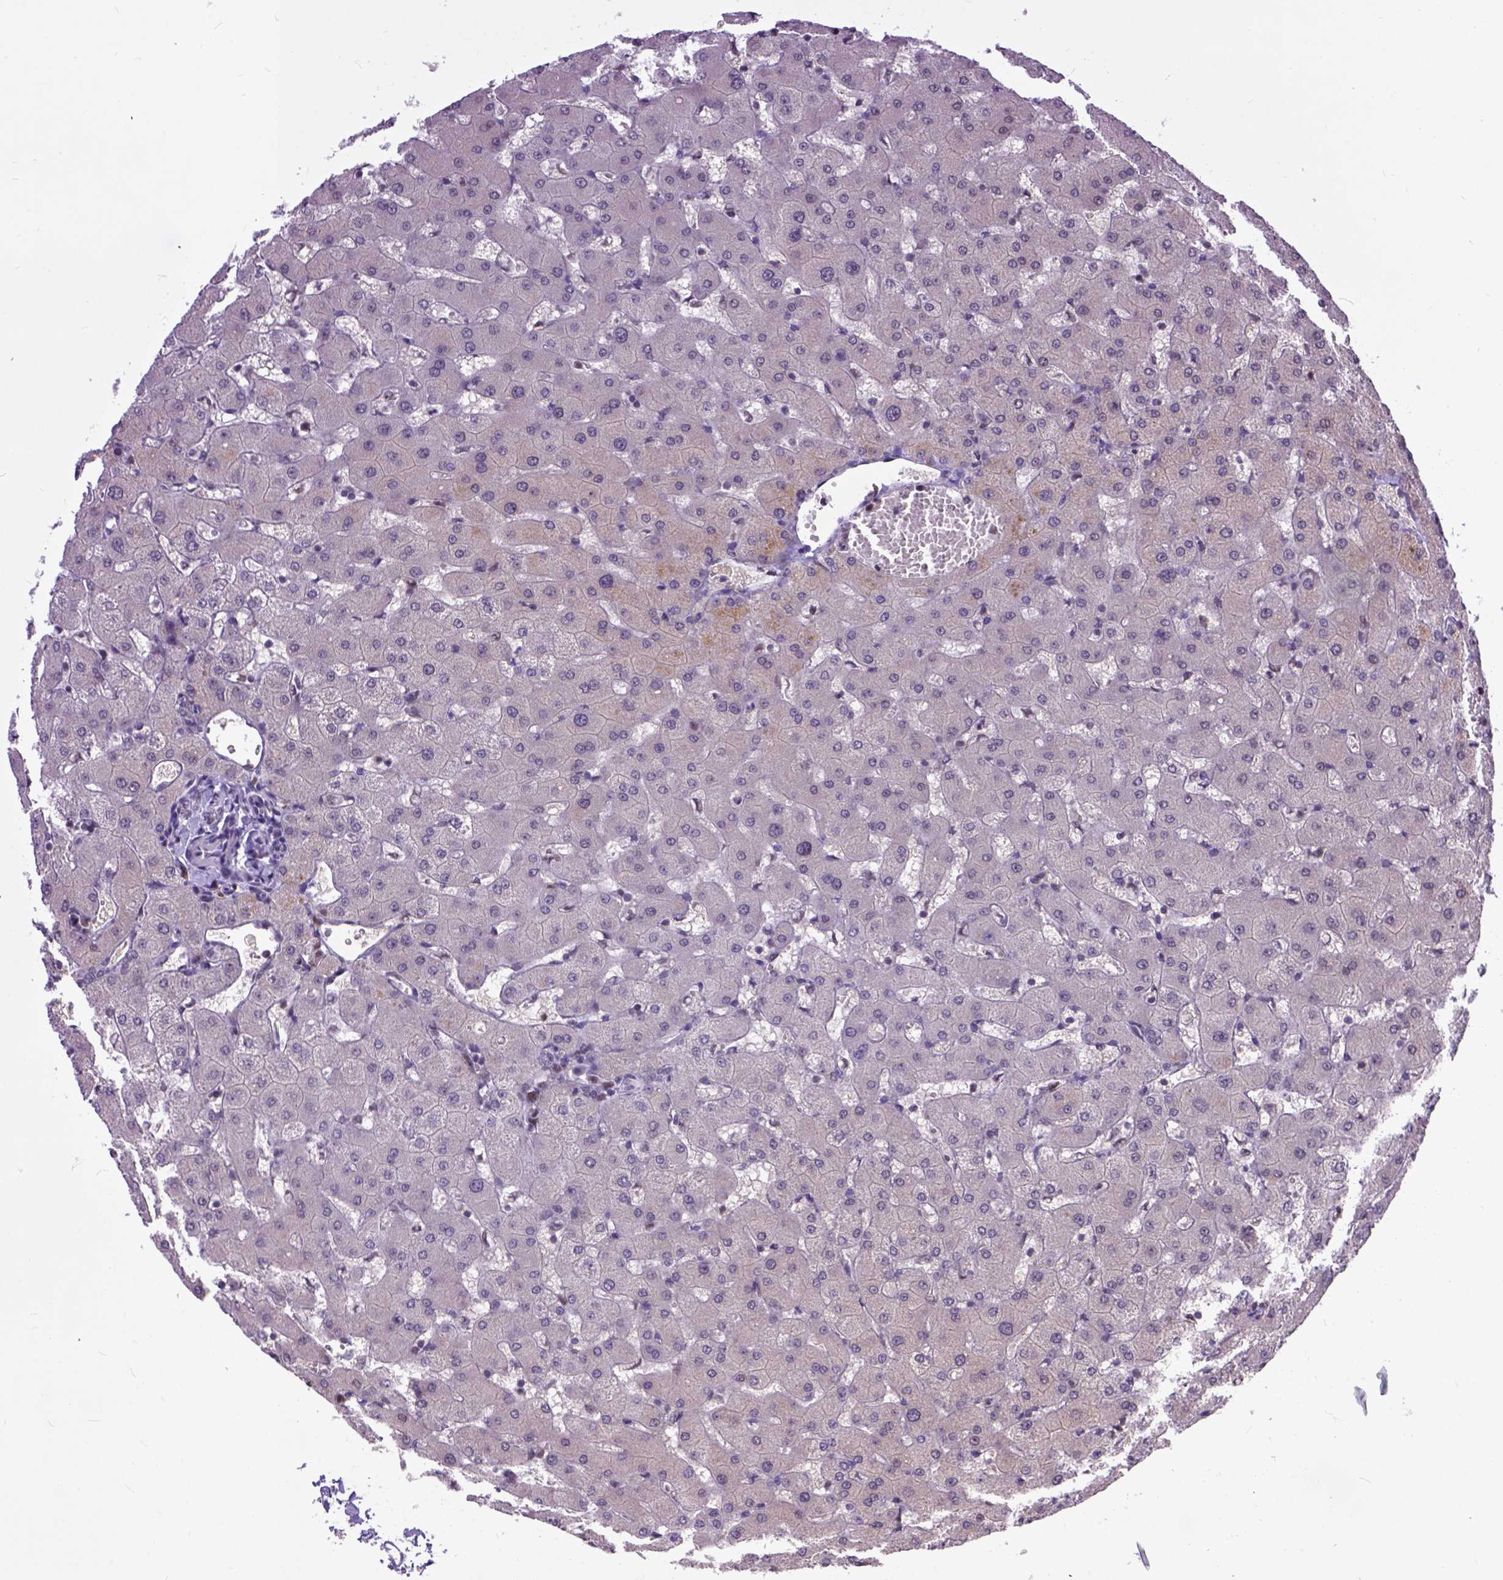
{"staining": {"intensity": "weak", "quantity": ">75%", "location": "nuclear"}, "tissue": "liver", "cell_type": "Cholangiocytes", "image_type": "normal", "snomed": [{"axis": "morphology", "description": "Normal tissue, NOS"}, {"axis": "topography", "description": "Liver"}], "caption": "Liver was stained to show a protein in brown. There is low levels of weak nuclear positivity in about >75% of cholangiocytes. Using DAB (brown) and hematoxylin (blue) stains, captured at high magnification using brightfield microscopy.", "gene": "RCC2", "patient": {"sex": "female", "age": 63}}